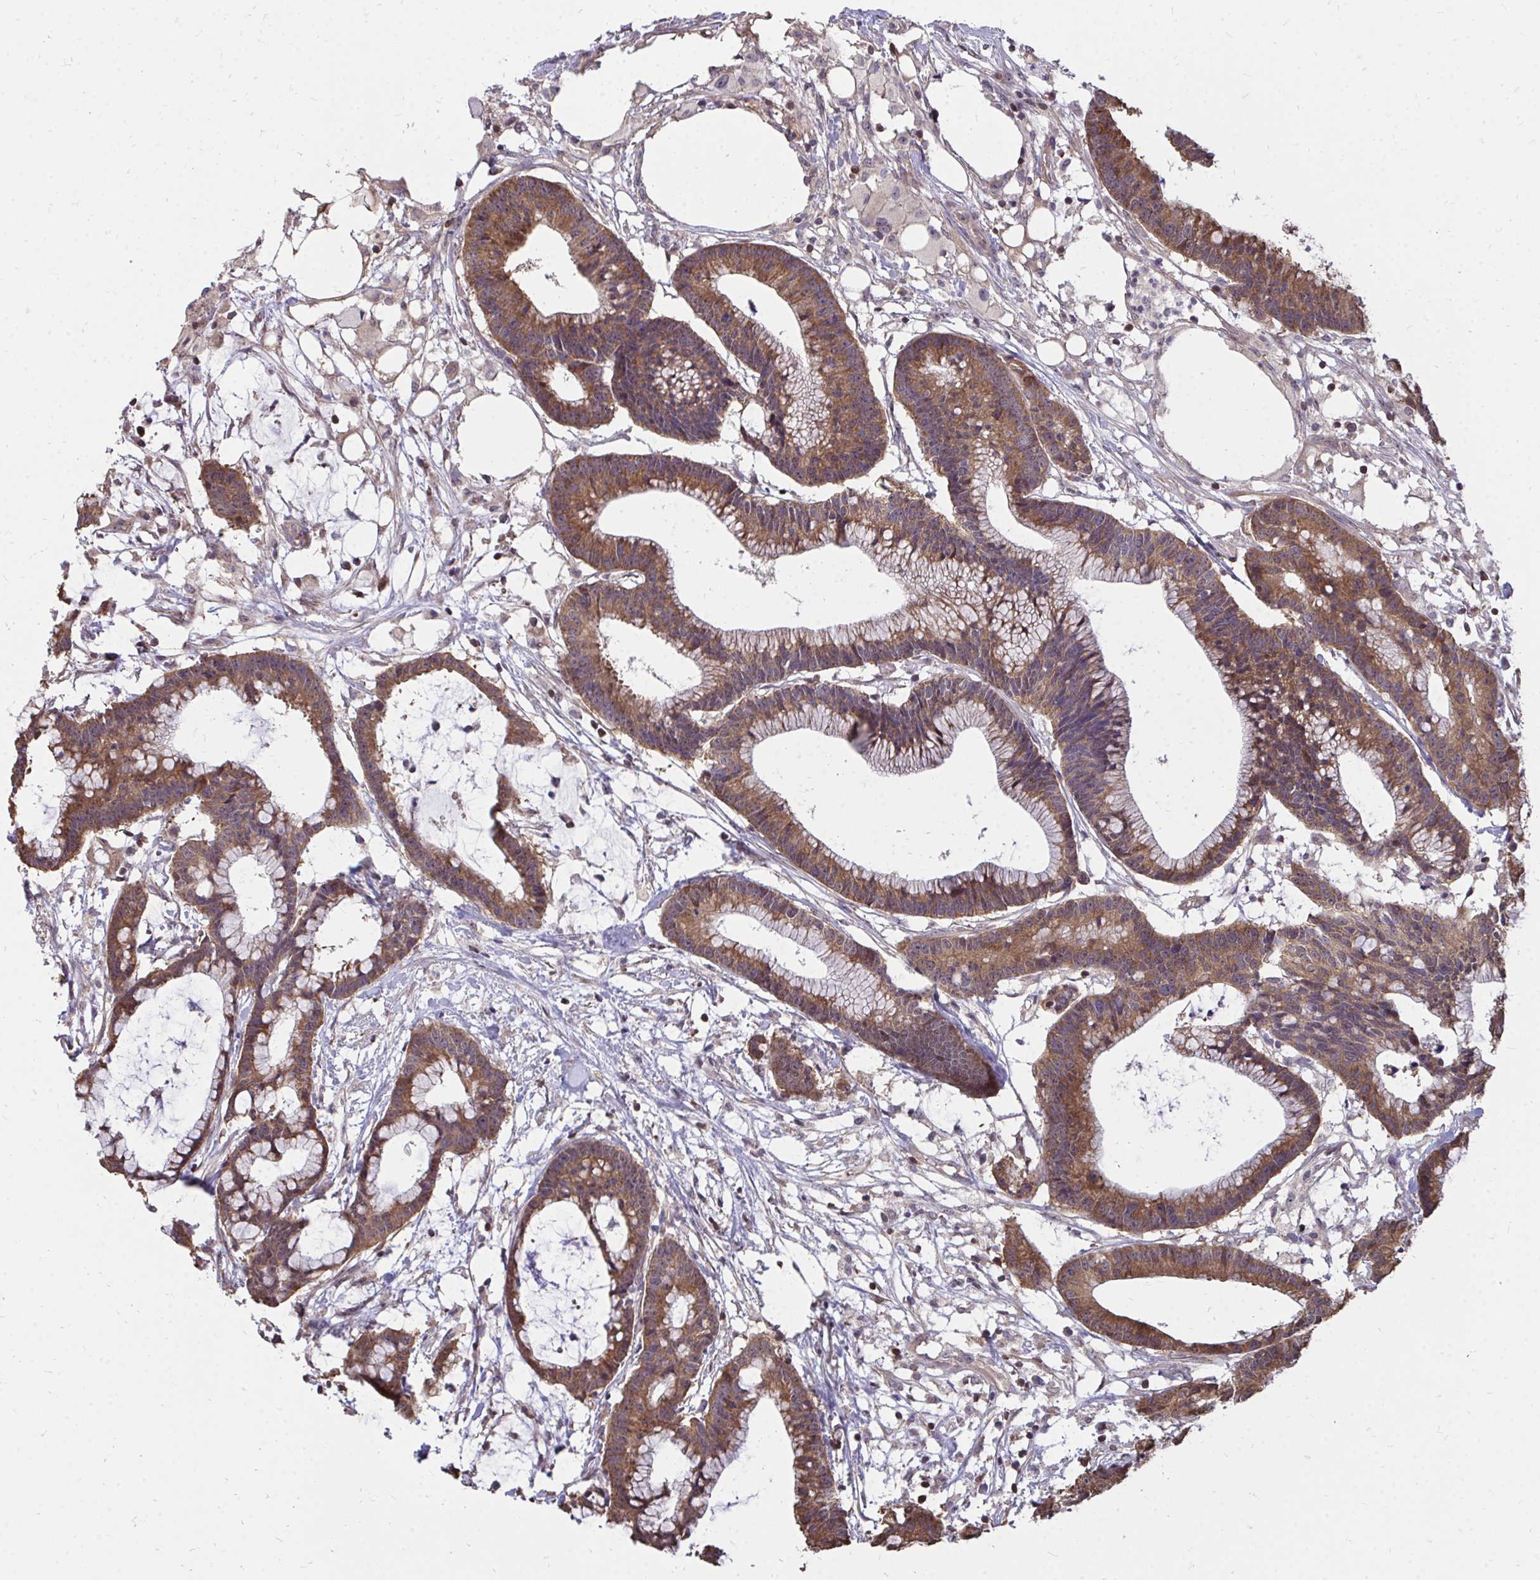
{"staining": {"intensity": "moderate", "quantity": ">75%", "location": "cytoplasmic/membranous"}, "tissue": "colorectal cancer", "cell_type": "Tumor cells", "image_type": "cancer", "snomed": [{"axis": "morphology", "description": "Adenocarcinoma, NOS"}, {"axis": "topography", "description": "Colon"}], "caption": "Protein staining by IHC reveals moderate cytoplasmic/membranous positivity in about >75% of tumor cells in adenocarcinoma (colorectal). The staining is performed using DAB brown chromogen to label protein expression. The nuclei are counter-stained blue using hematoxylin.", "gene": "DNAJA2", "patient": {"sex": "female", "age": 78}}